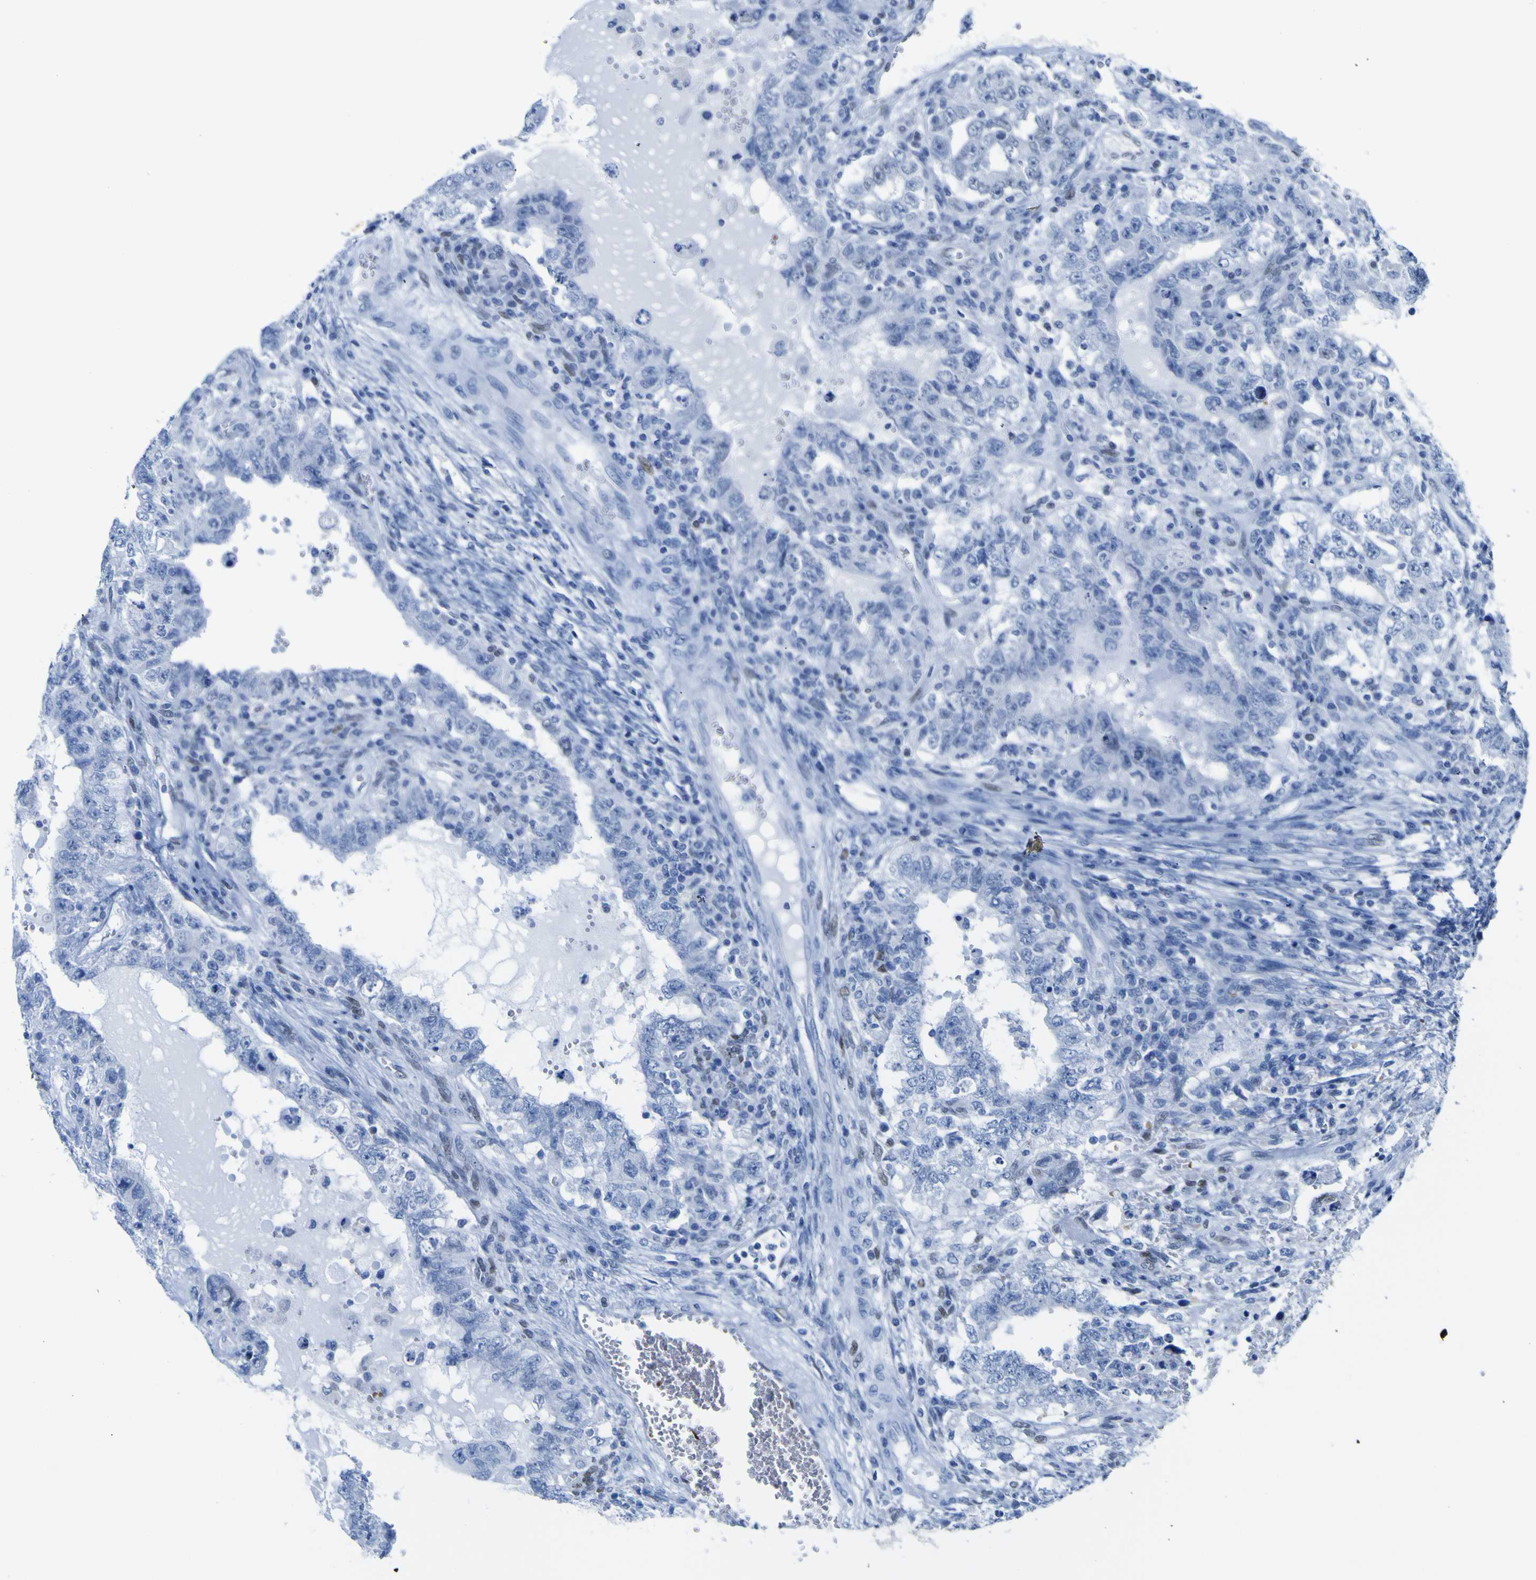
{"staining": {"intensity": "negative", "quantity": "none", "location": "none"}, "tissue": "testis cancer", "cell_type": "Tumor cells", "image_type": "cancer", "snomed": [{"axis": "morphology", "description": "Carcinoma, Embryonal, NOS"}, {"axis": "topography", "description": "Testis"}], "caption": "A high-resolution micrograph shows IHC staining of testis cancer, which exhibits no significant positivity in tumor cells.", "gene": "DACH1", "patient": {"sex": "male", "age": 26}}